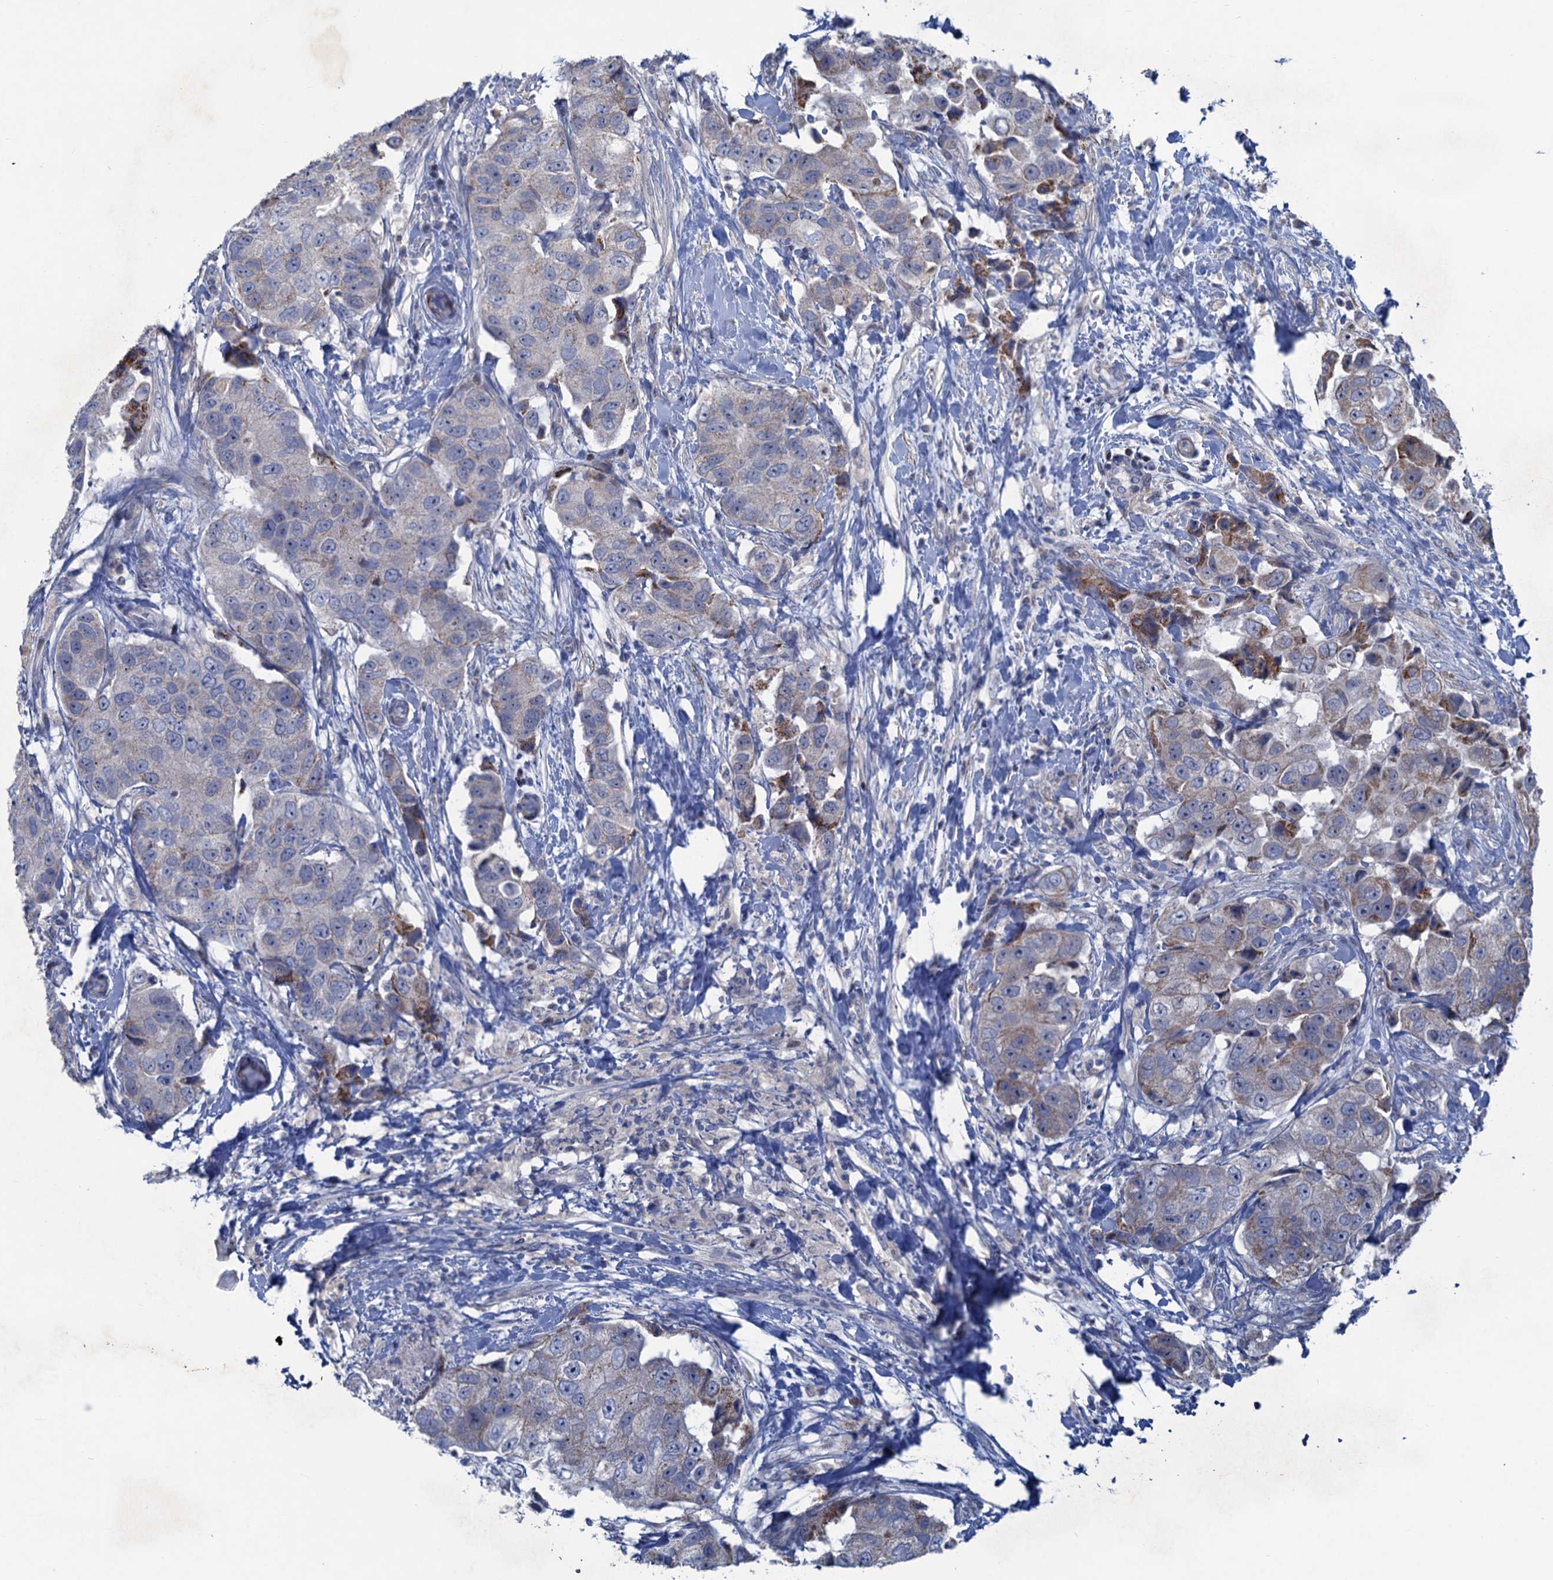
{"staining": {"intensity": "moderate", "quantity": "<25%", "location": "cytoplasmic/membranous"}, "tissue": "breast cancer", "cell_type": "Tumor cells", "image_type": "cancer", "snomed": [{"axis": "morphology", "description": "Normal tissue, NOS"}, {"axis": "morphology", "description": "Duct carcinoma"}, {"axis": "topography", "description": "Breast"}], "caption": "Immunohistochemistry histopathology image of breast cancer stained for a protein (brown), which displays low levels of moderate cytoplasmic/membranous staining in approximately <25% of tumor cells.", "gene": "ESYT3", "patient": {"sex": "female", "age": 62}}